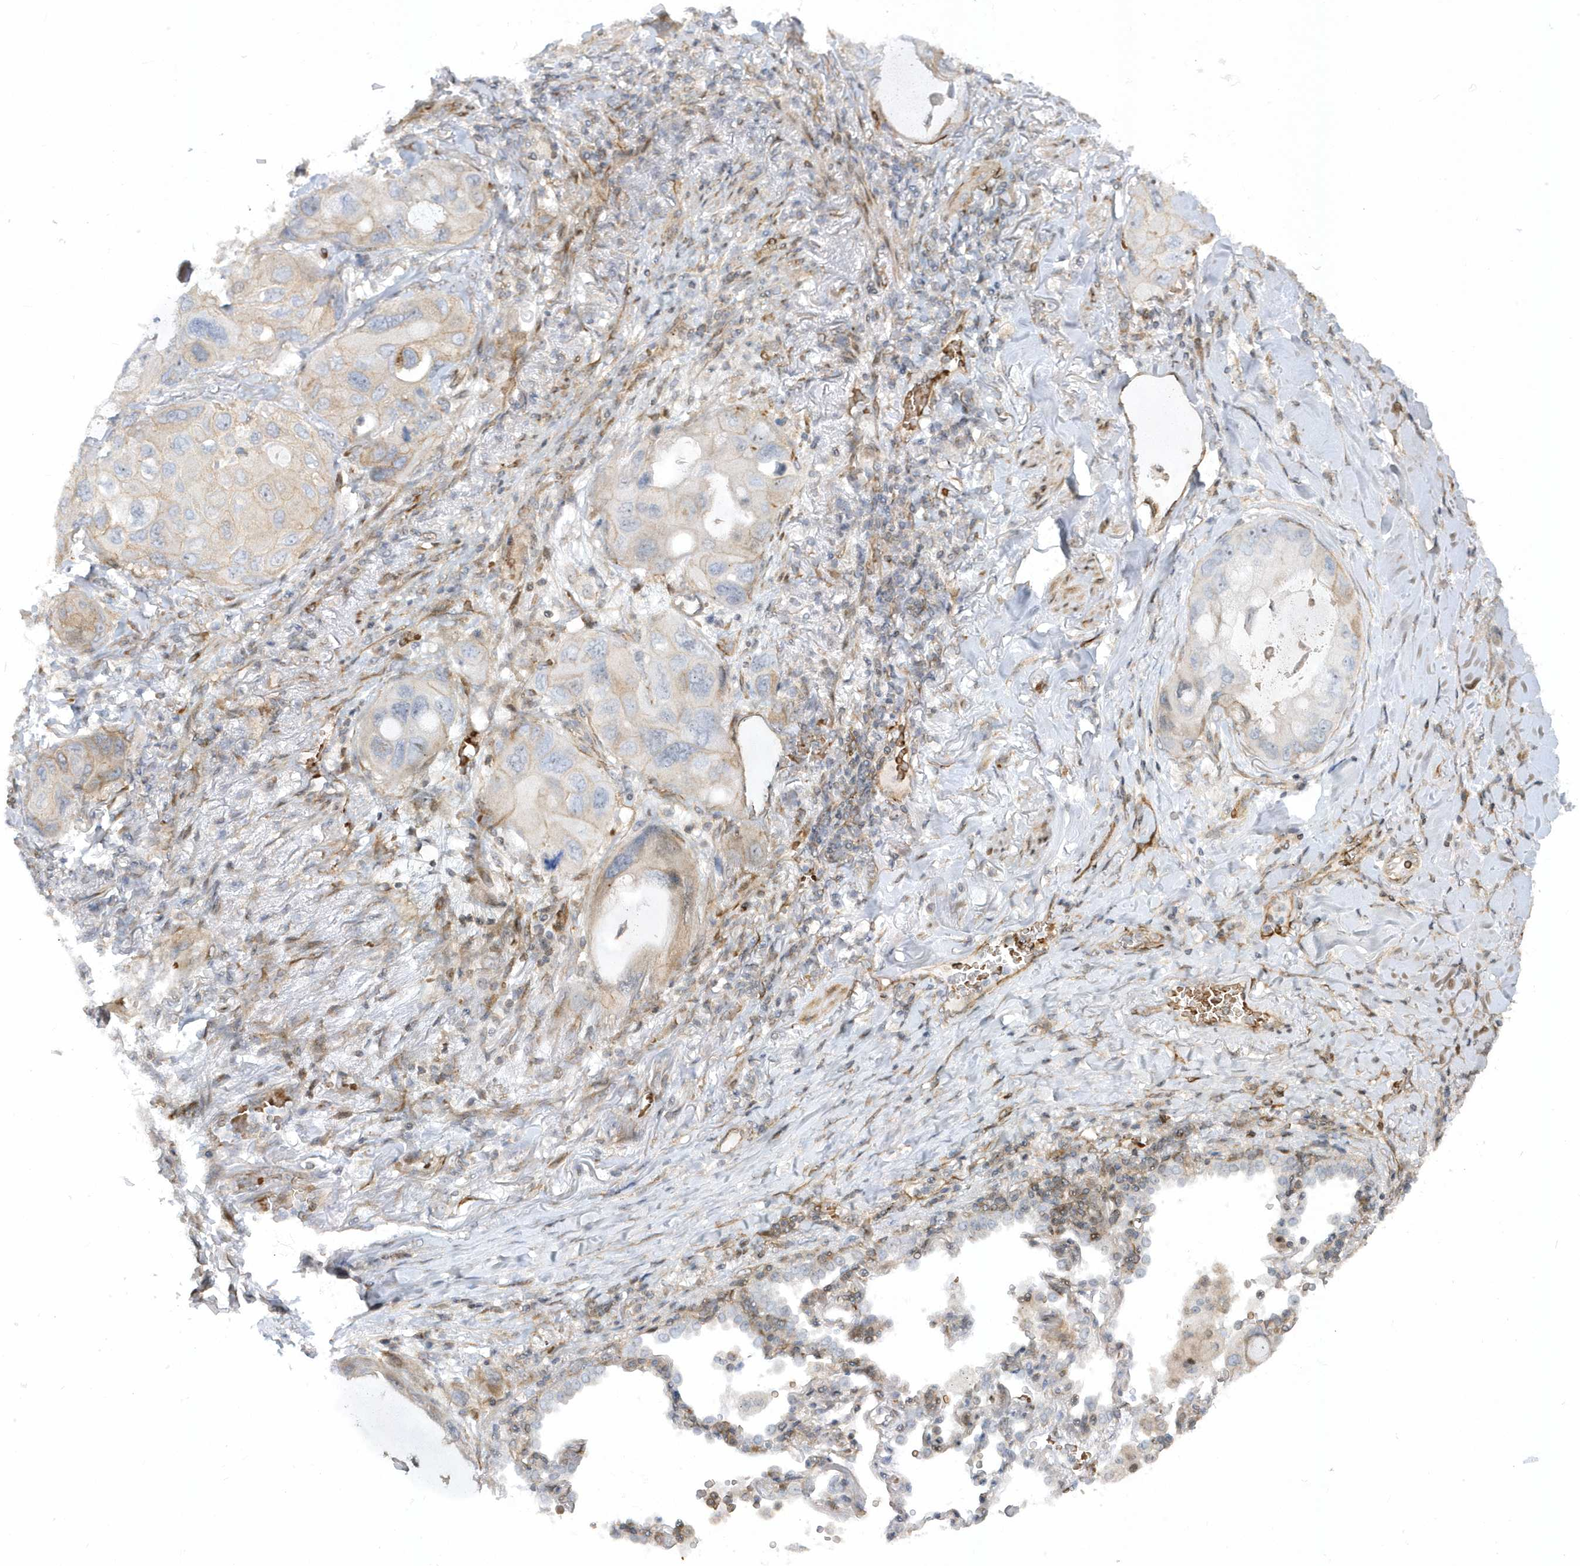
{"staining": {"intensity": "weak", "quantity": "<25%", "location": "cytoplasmic/membranous"}, "tissue": "lung cancer", "cell_type": "Tumor cells", "image_type": "cancer", "snomed": [{"axis": "morphology", "description": "Squamous cell carcinoma, NOS"}, {"axis": "topography", "description": "Lung"}], "caption": "An image of human lung squamous cell carcinoma is negative for staining in tumor cells.", "gene": "MAP7D3", "patient": {"sex": "female", "age": 73}}